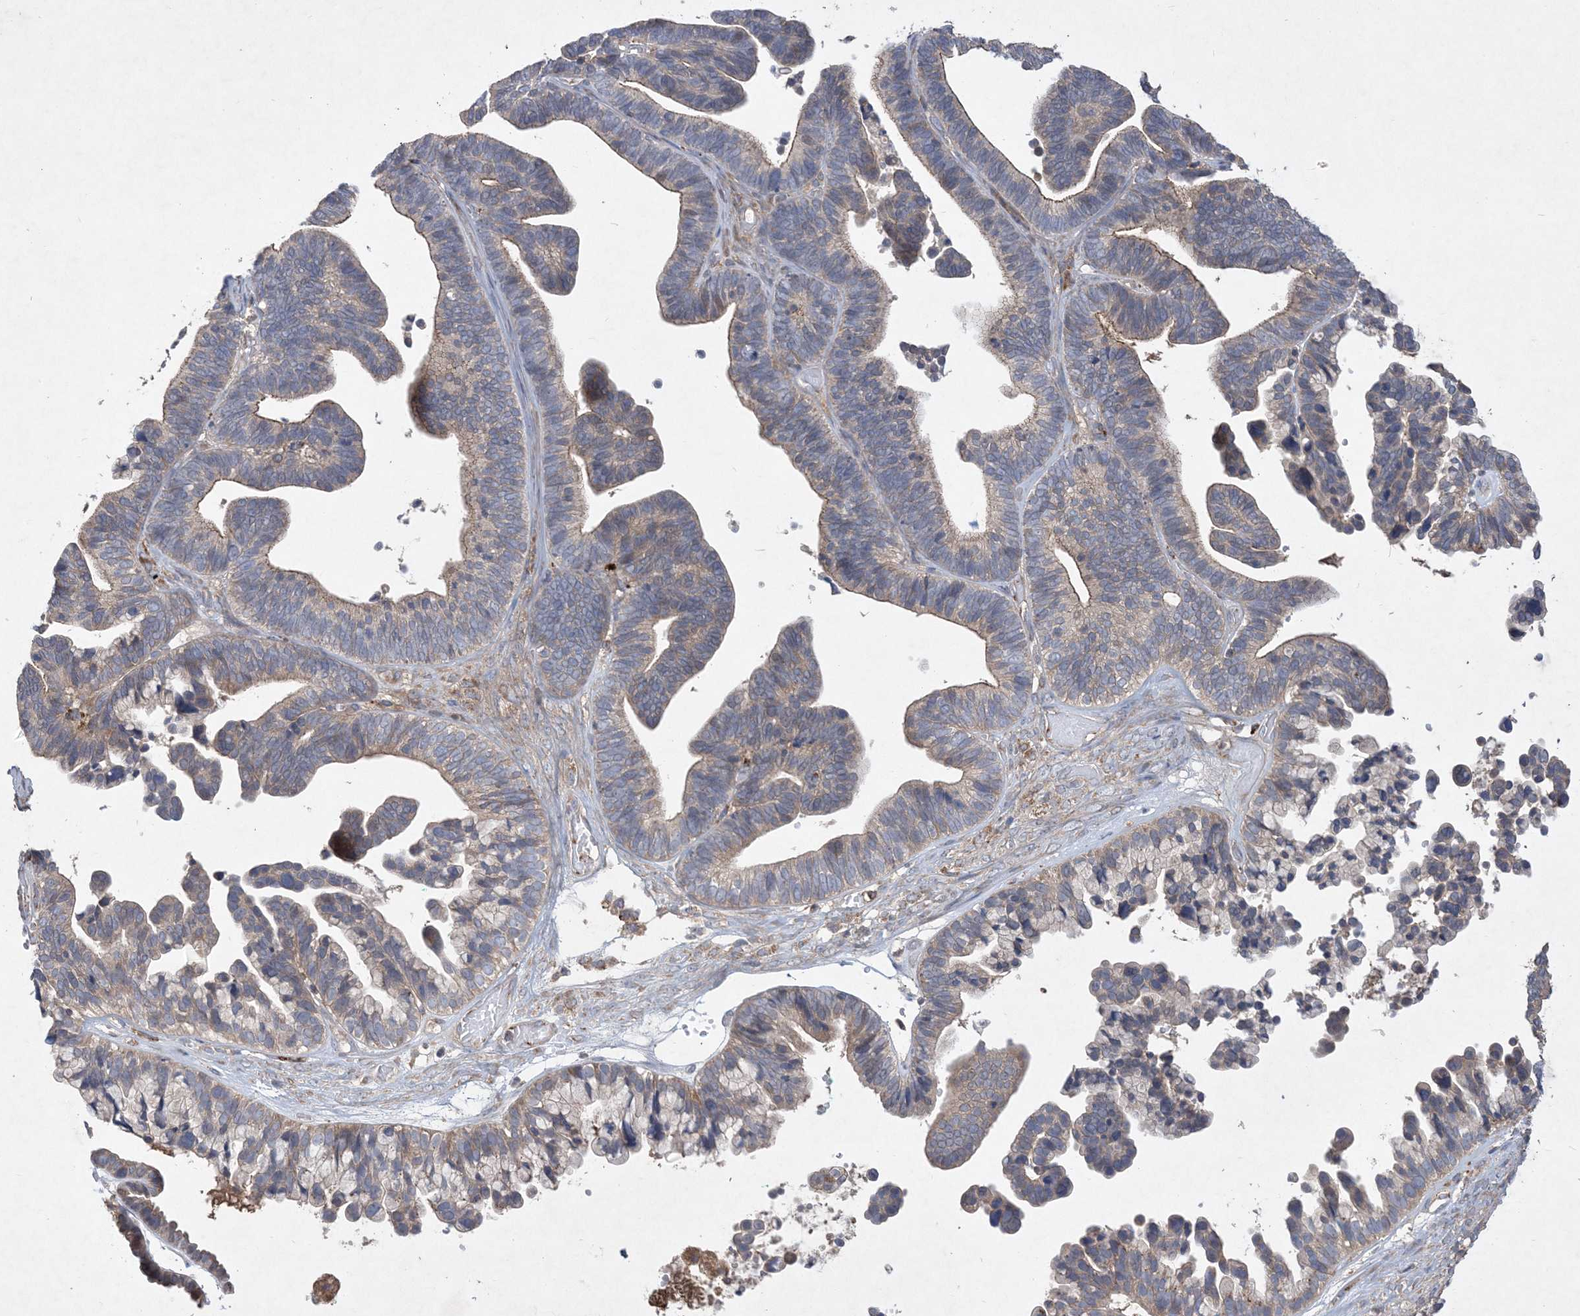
{"staining": {"intensity": "weak", "quantity": ">75%", "location": "cytoplasmic/membranous"}, "tissue": "ovarian cancer", "cell_type": "Tumor cells", "image_type": "cancer", "snomed": [{"axis": "morphology", "description": "Cystadenocarcinoma, serous, NOS"}, {"axis": "topography", "description": "Ovary"}], "caption": "The photomicrograph demonstrates staining of serous cystadenocarcinoma (ovarian), revealing weak cytoplasmic/membranous protein expression (brown color) within tumor cells.", "gene": "MASP2", "patient": {"sex": "female", "age": 56}}